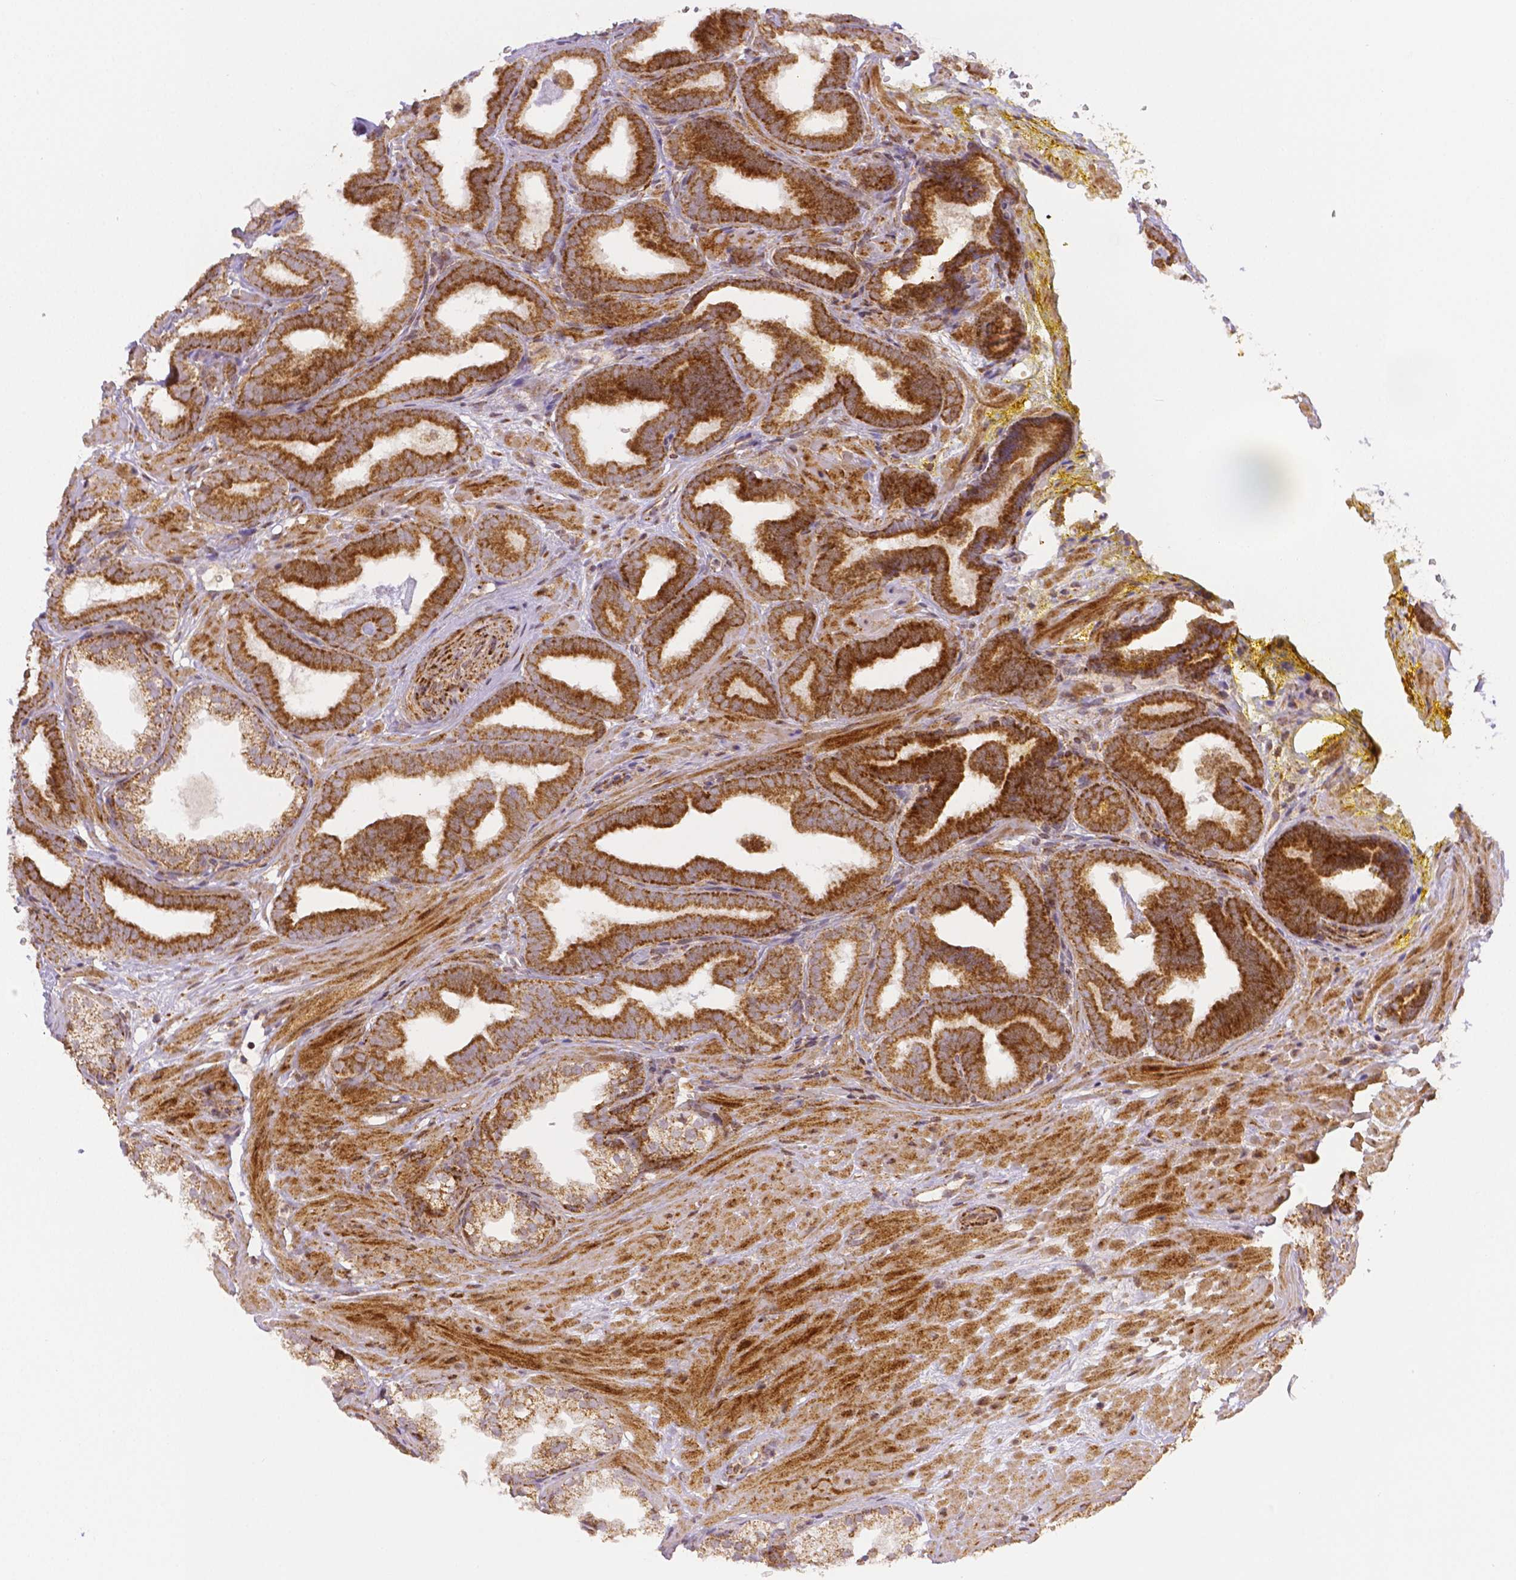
{"staining": {"intensity": "strong", "quantity": ">75%", "location": "cytoplasmic/membranous"}, "tissue": "prostate cancer", "cell_type": "Tumor cells", "image_type": "cancer", "snomed": [{"axis": "morphology", "description": "Adenocarcinoma, Low grade"}, {"axis": "topography", "description": "Prostate"}], "caption": "A micrograph of adenocarcinoma (low-grade) (prostate) stained for a protein demonstrates strong cytoplasmic/membranous brown staining in tumor cells. Using DAB (3,3'-diaminobenzidine) (brown) and hematoxylin (blue) stains, captured at high magnification using brightfield microscopy.", "gene": "RHOT1", "patient": {"sex": "male", "age": 63}}